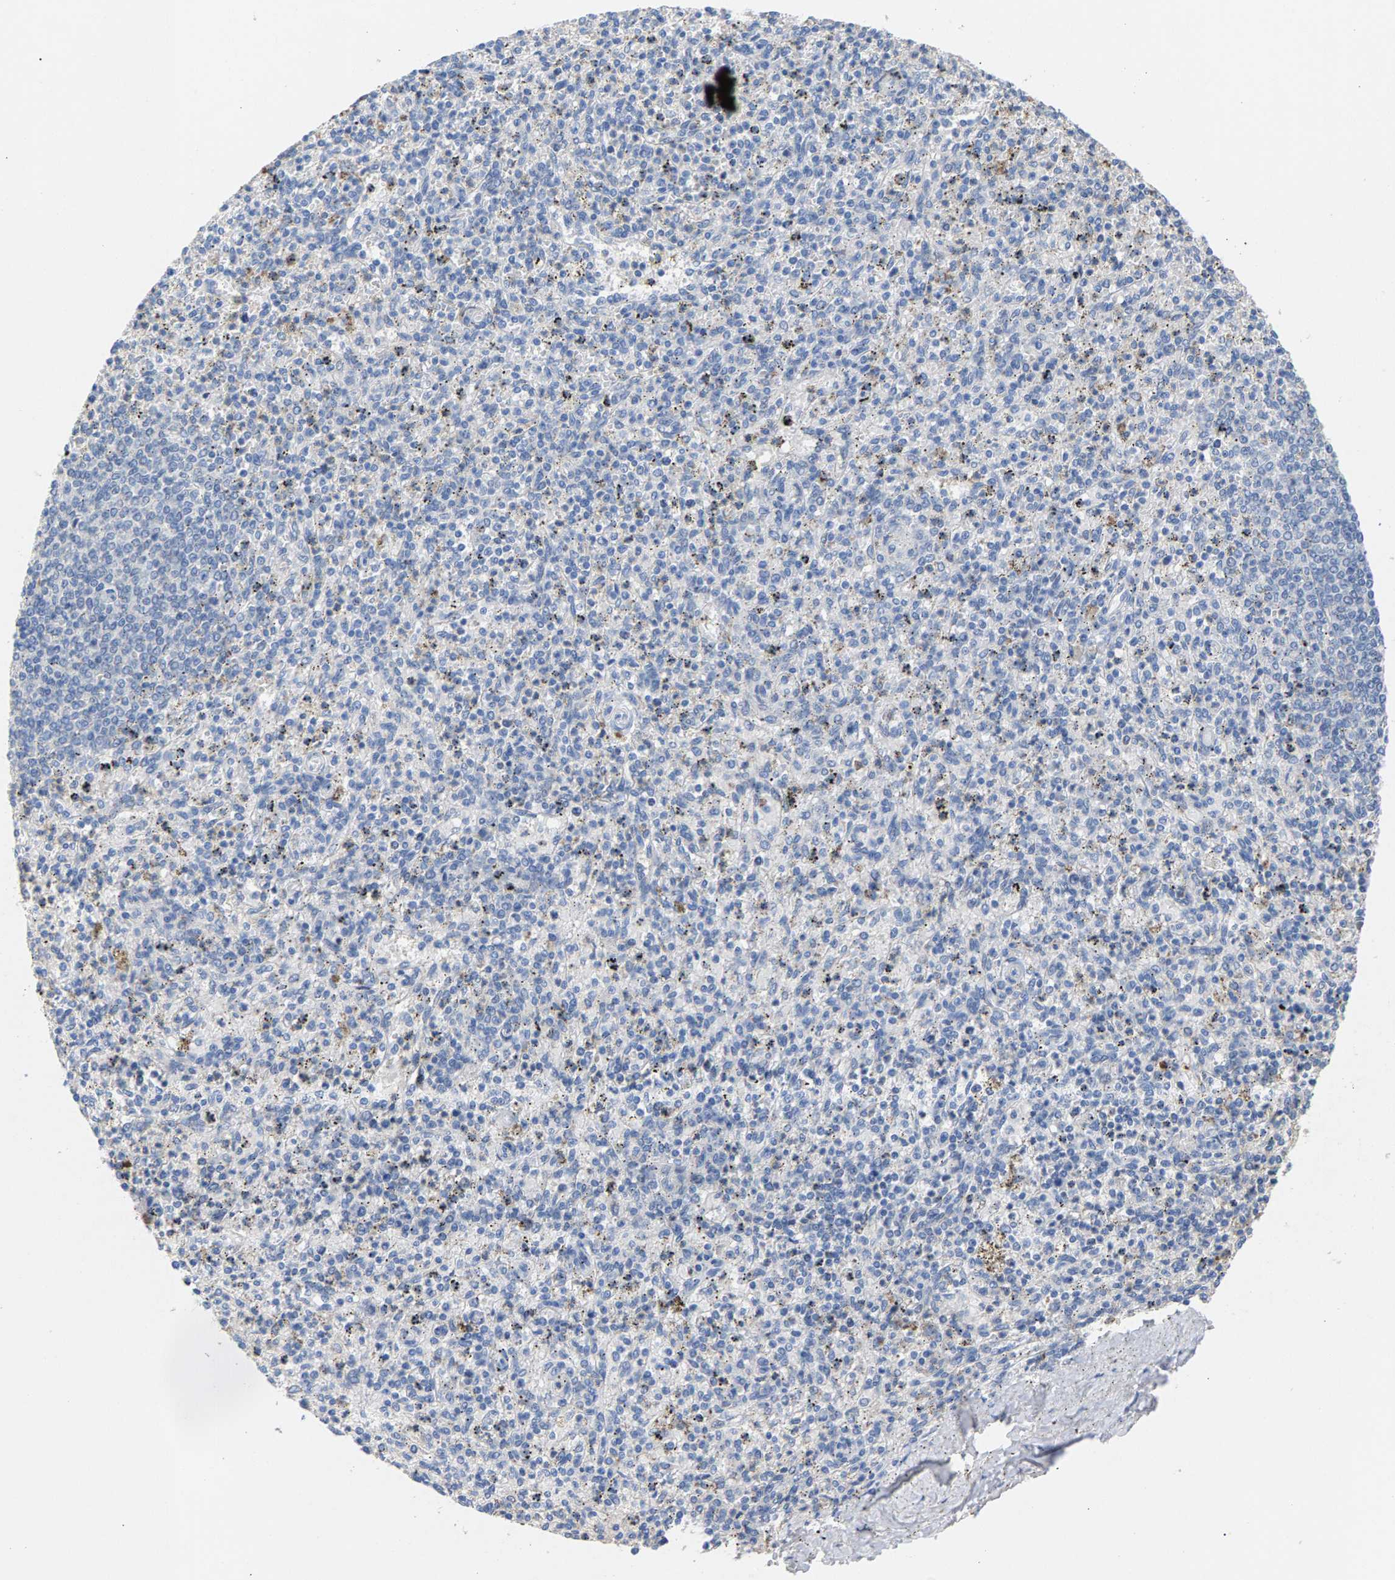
{"staining": {"intensity": "negative", "quantity": "none", "location": "none"}, "tissue": "spleen", "cell_type": "Cells in red pulp", "image_type": "normal", "snomed": [{"axis": "morphology", "description": "Normal tissue, NOS"}, {"axis": "topography", "description": "Spleen"}], "caption": "This is a micrograph of immunohistochemistry (IHC) staining of benign spleen, which shows no expression in cells in red pulp.", "gene": "APOH", "patient": {"sex": "male", "age": 72}}